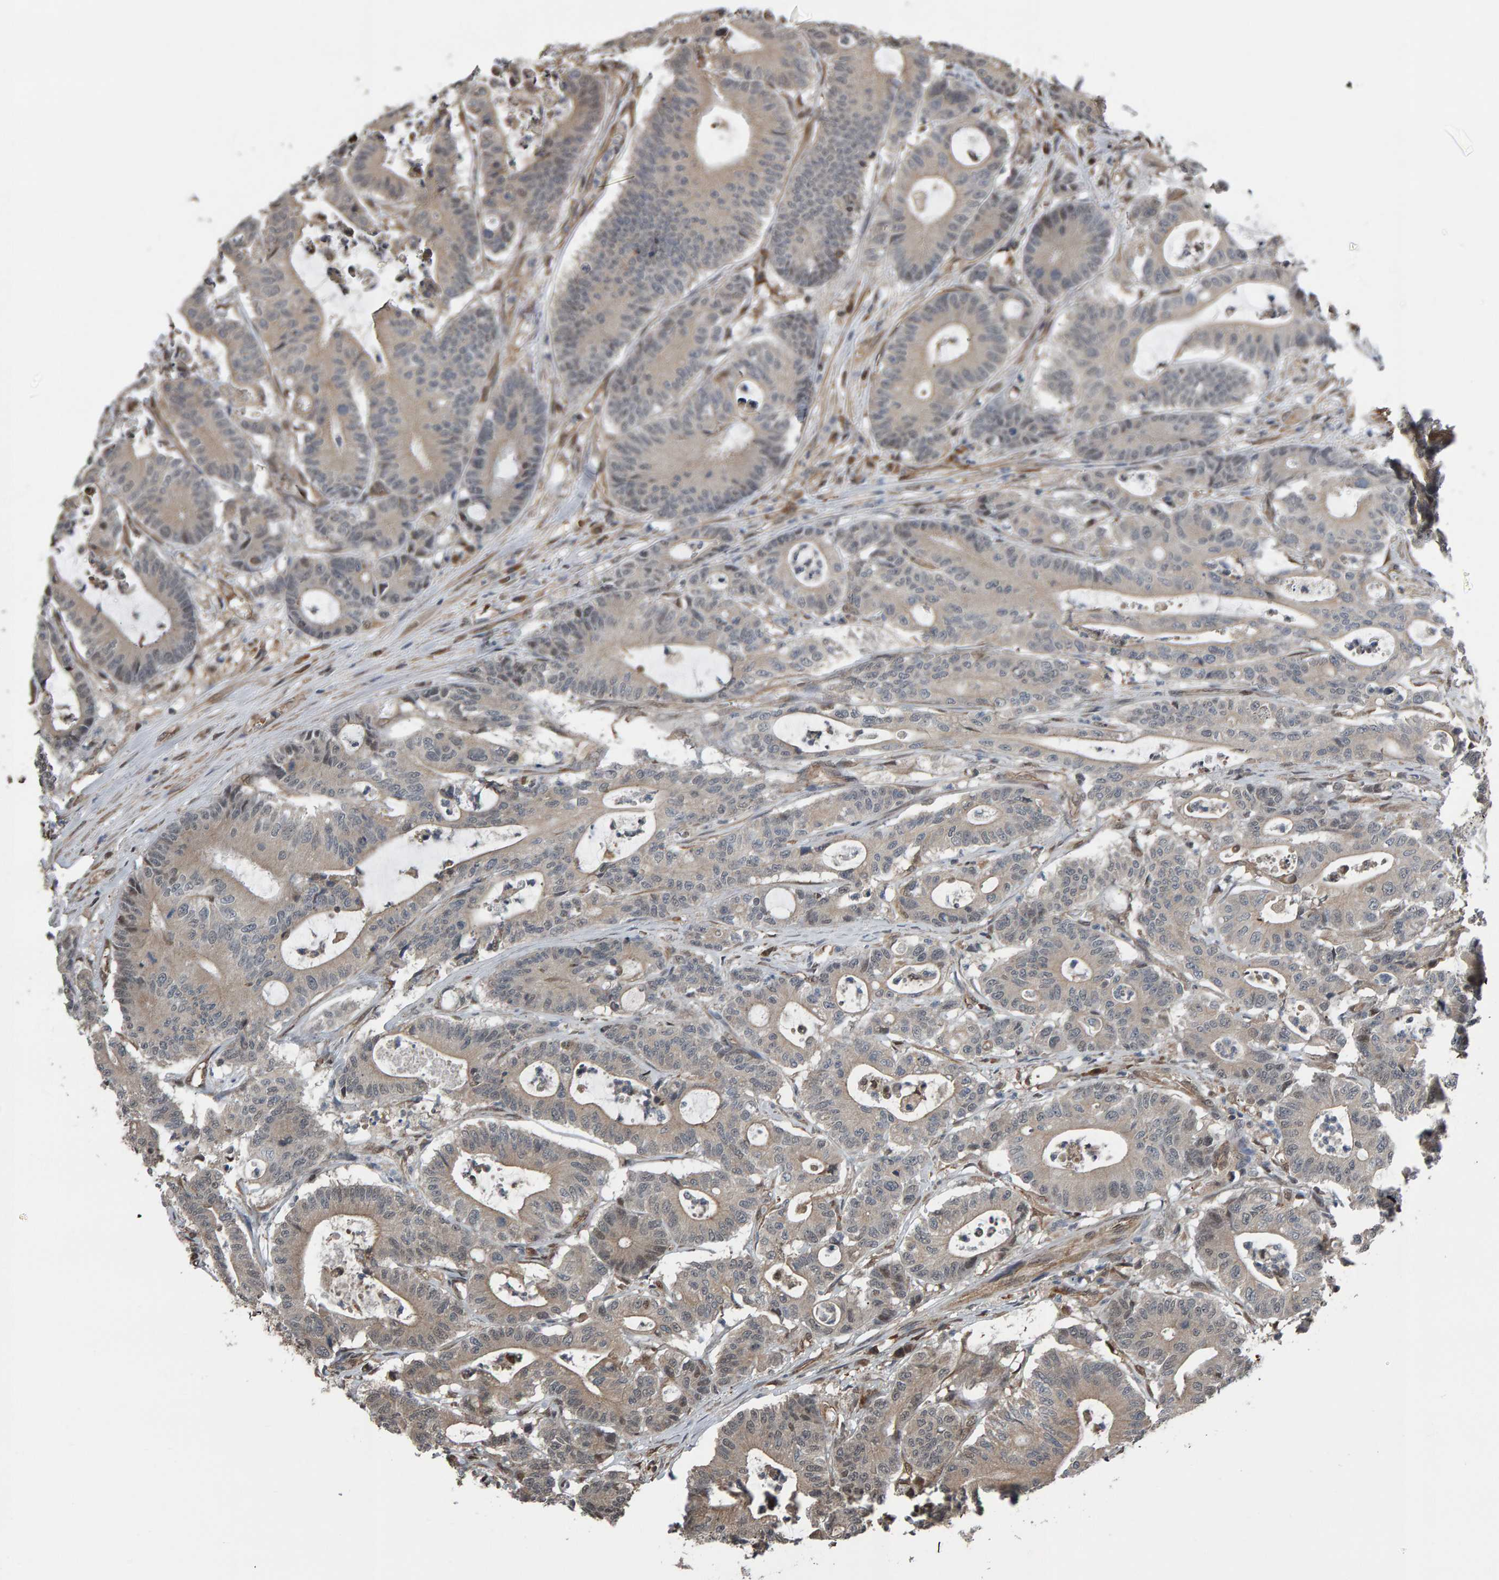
{"staining": {"intensity": "weak", "quantity": "25%-75%", "location": "cytoplasmic/membranous"}, "tissue": "colorectal cancer", "cell_type": "Tumor cells", "image_type": "cancer", "snomed": [{"axis": "morphology", "description": "Adenocarcinoma, NOS"}, {"axis": "topography", "description": "Colon"}], "caption": "Colorectal adenocarcinoma was stained to show a protein in brown. There is low levels of weak cytoplasmic/membranous expression in about 25%-75% of tumor cells. (IHC, brightfield microscopy, high magnification).", "gene": "COASY", "patient": {"sex": "female", "age": 84}}